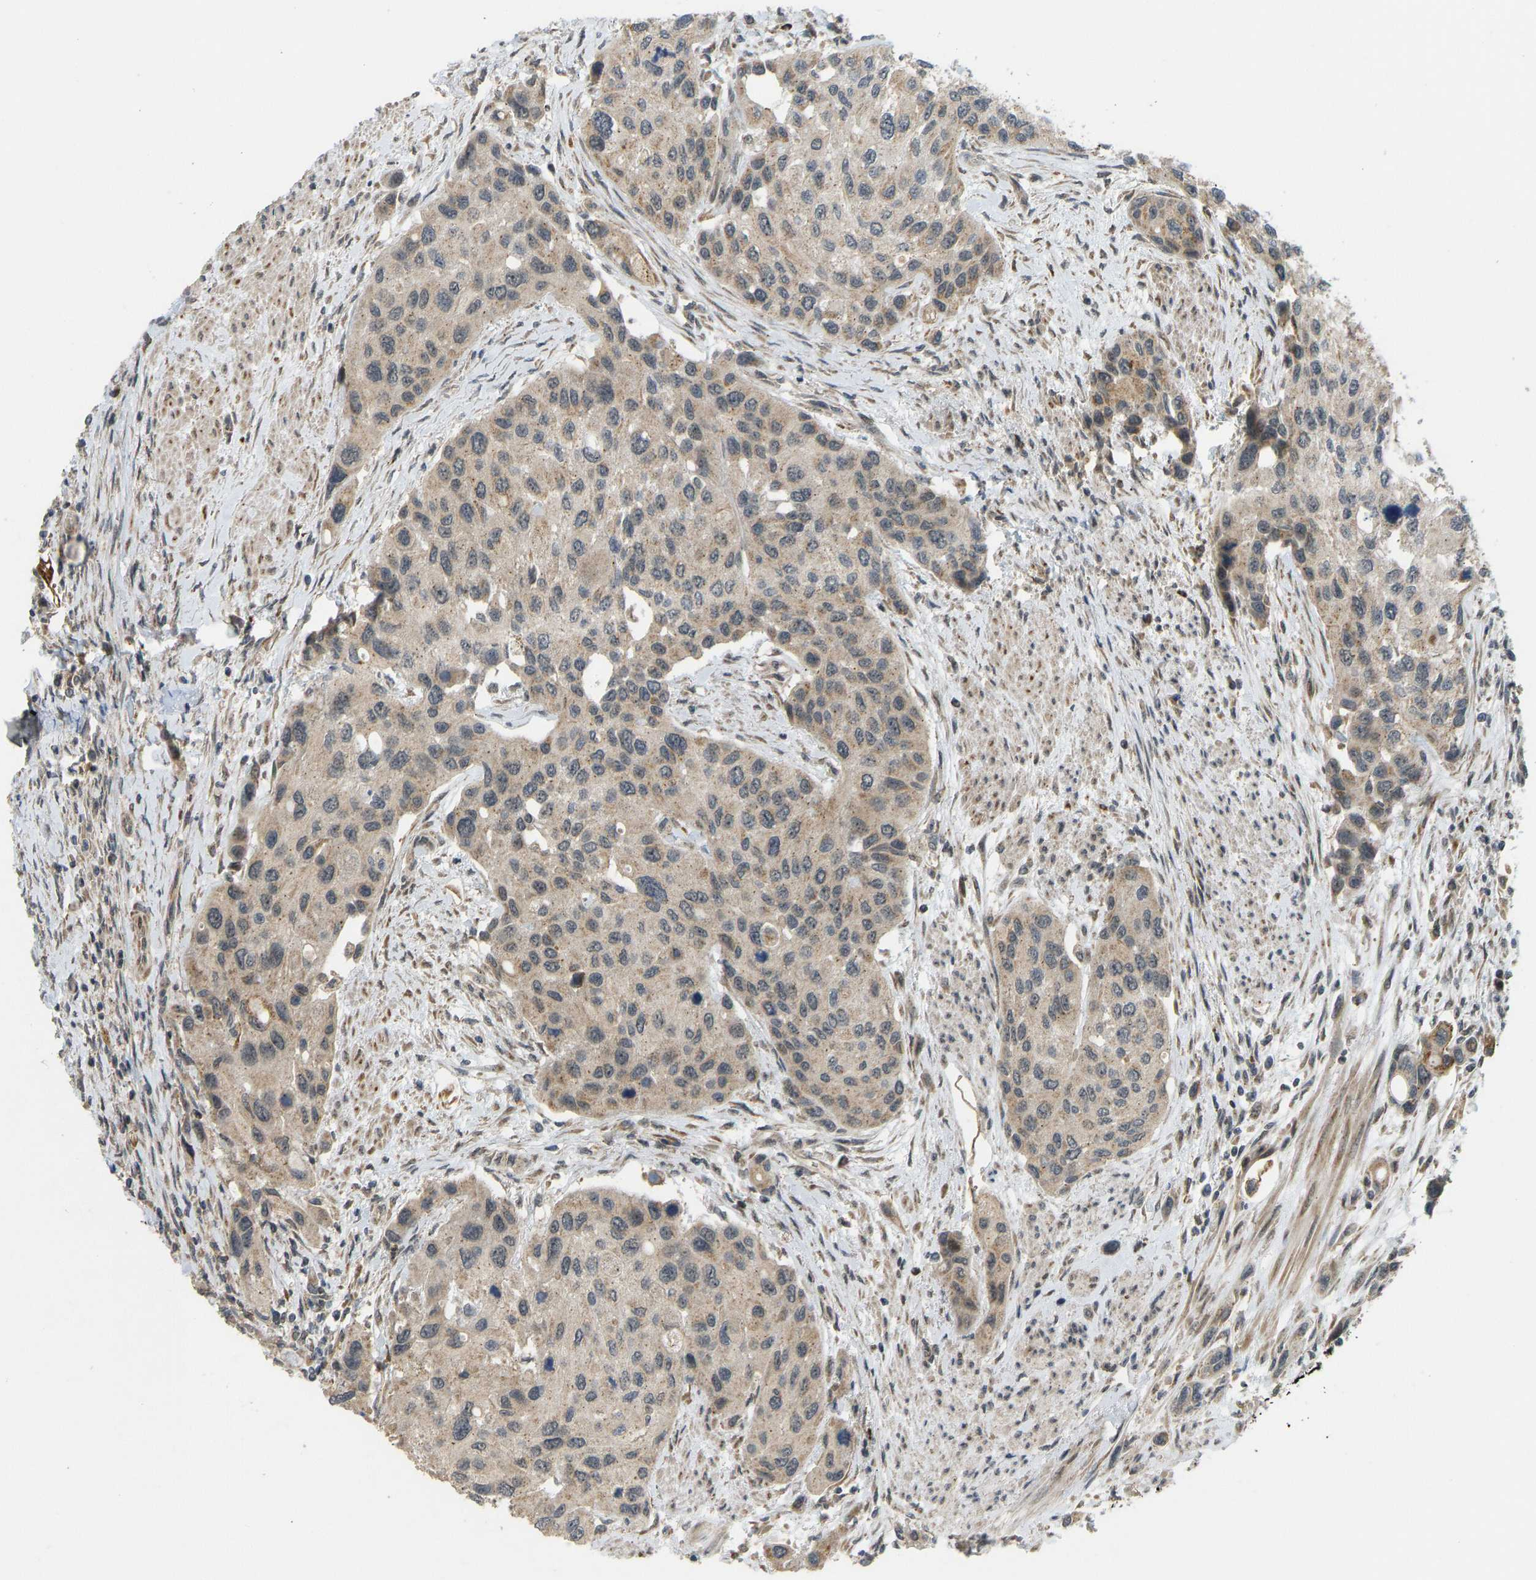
{"staining": {"intensity": "weak", "quantity": ">75%", "location": "cytoplasmic/membranous"}, "tissue": "urothelial cancer", "cell_type": "Tumor cells", "image_type": "cancer", "snomed": [{"axis": "morphology", "description": "Urothelial carcinoma, High grade"}, {"axis": "topography", "description": "Urinary bladder"}], "caption": "Tumor cells exhibit low levels of weak cytoplasmic/membranous expression in about >75% of cells in human urothelial cancer.", "gene": "ACADS", "patient": {"sex": "female", "age": 56}}